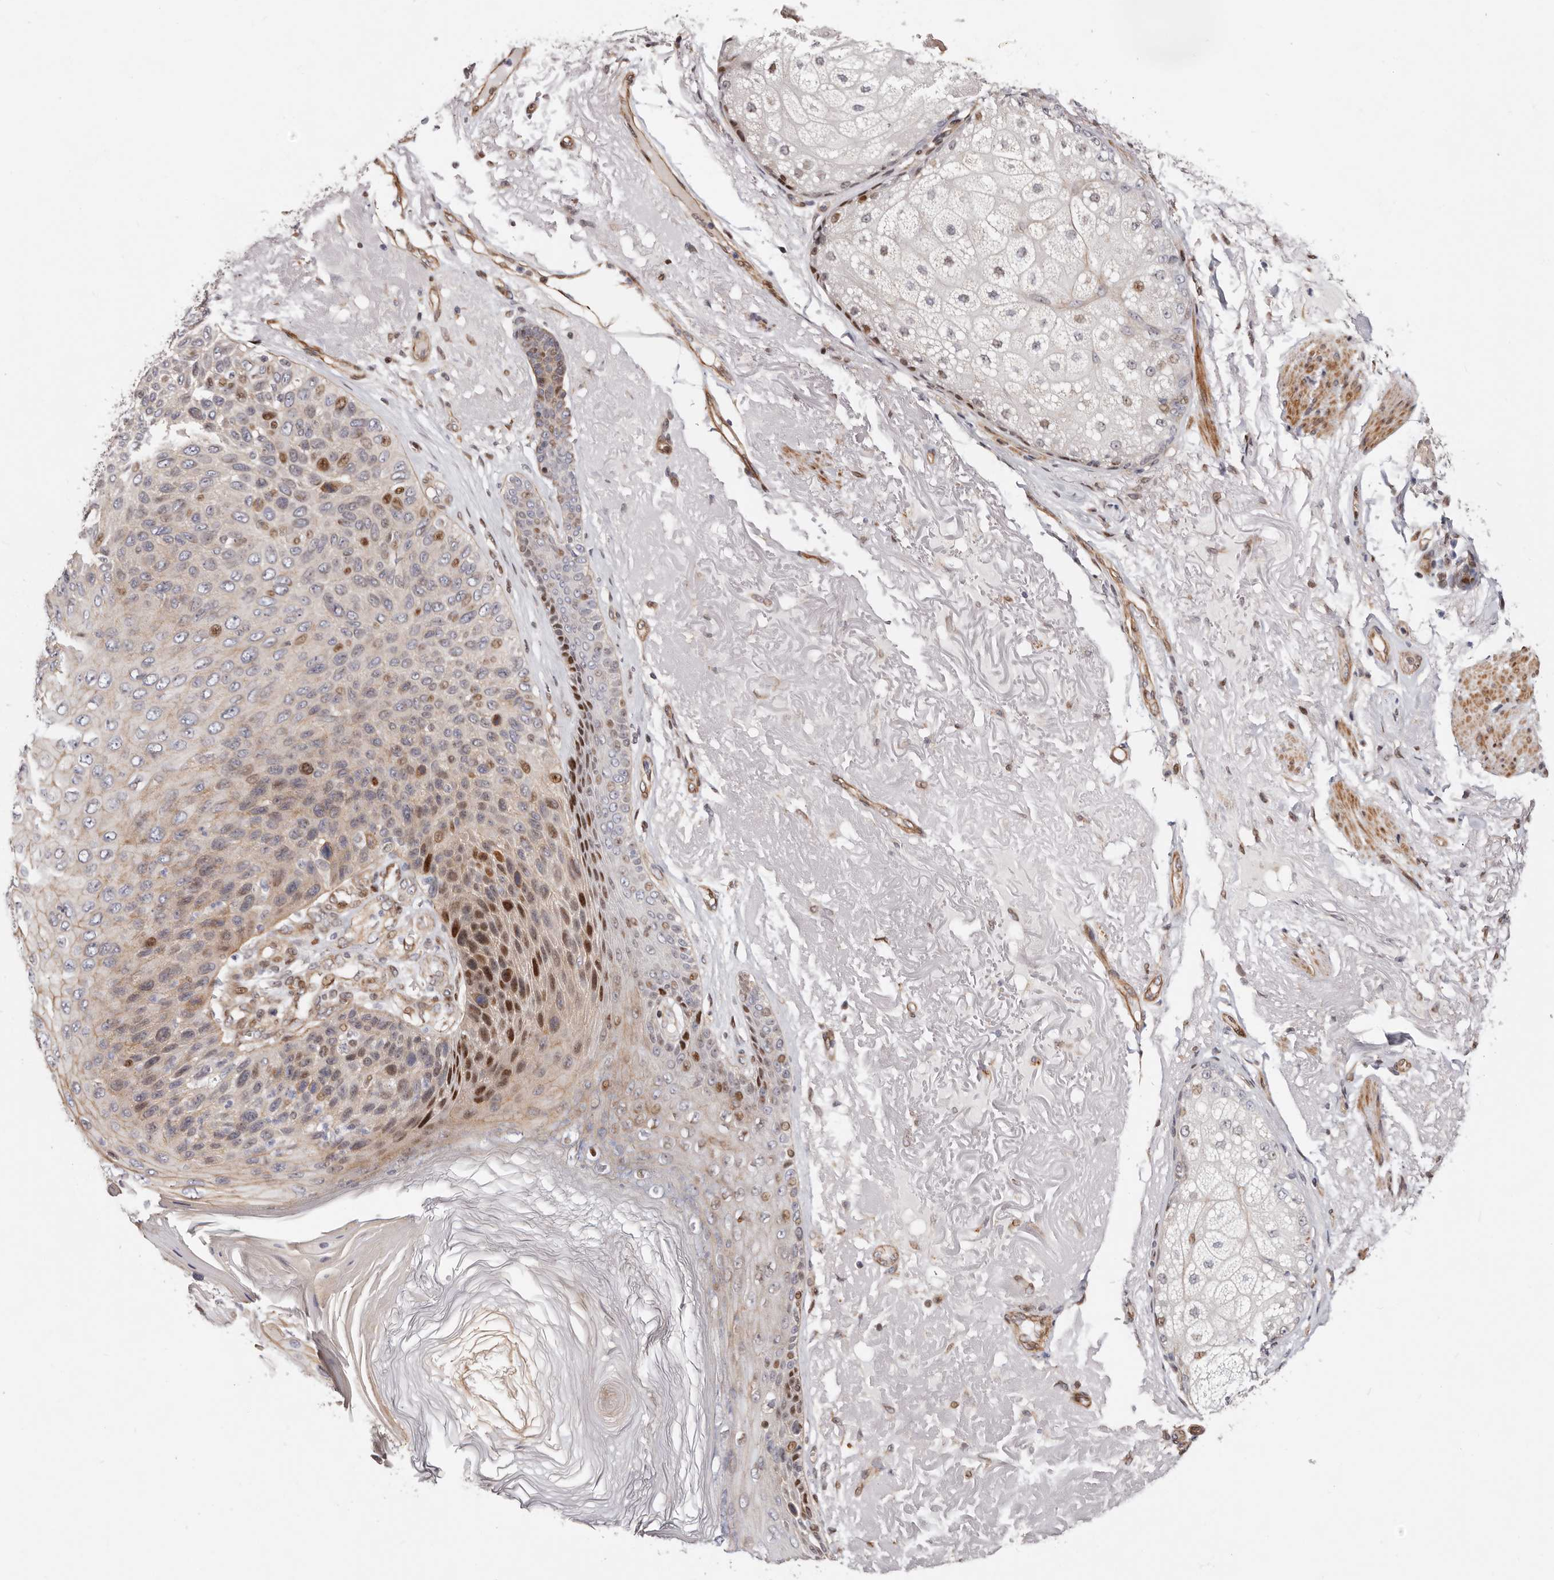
{"staining": {"intensity": "moderate", "quantity": "25%-75%", "location": "cytoplasmic/membranous,nuclear"}, "tissue": "skin cancer", "cell_type": "Tumor cells", "image_type": "cancer", "snomed": [{"axis": "morphology", "description": "Squamous cell carcinoma, NOS"}, {"axis": "topography", "description": "Skin"}], "caption": "Skin cancer (squamous cell carcinoma) stained with a brown dye reveals moderate cytoplasmic/membranous and nuclear positive staining in about 25%-75% of tumor cells.", "gene": "EPHX3", "patient": {"sex": "female", "age": 88}}